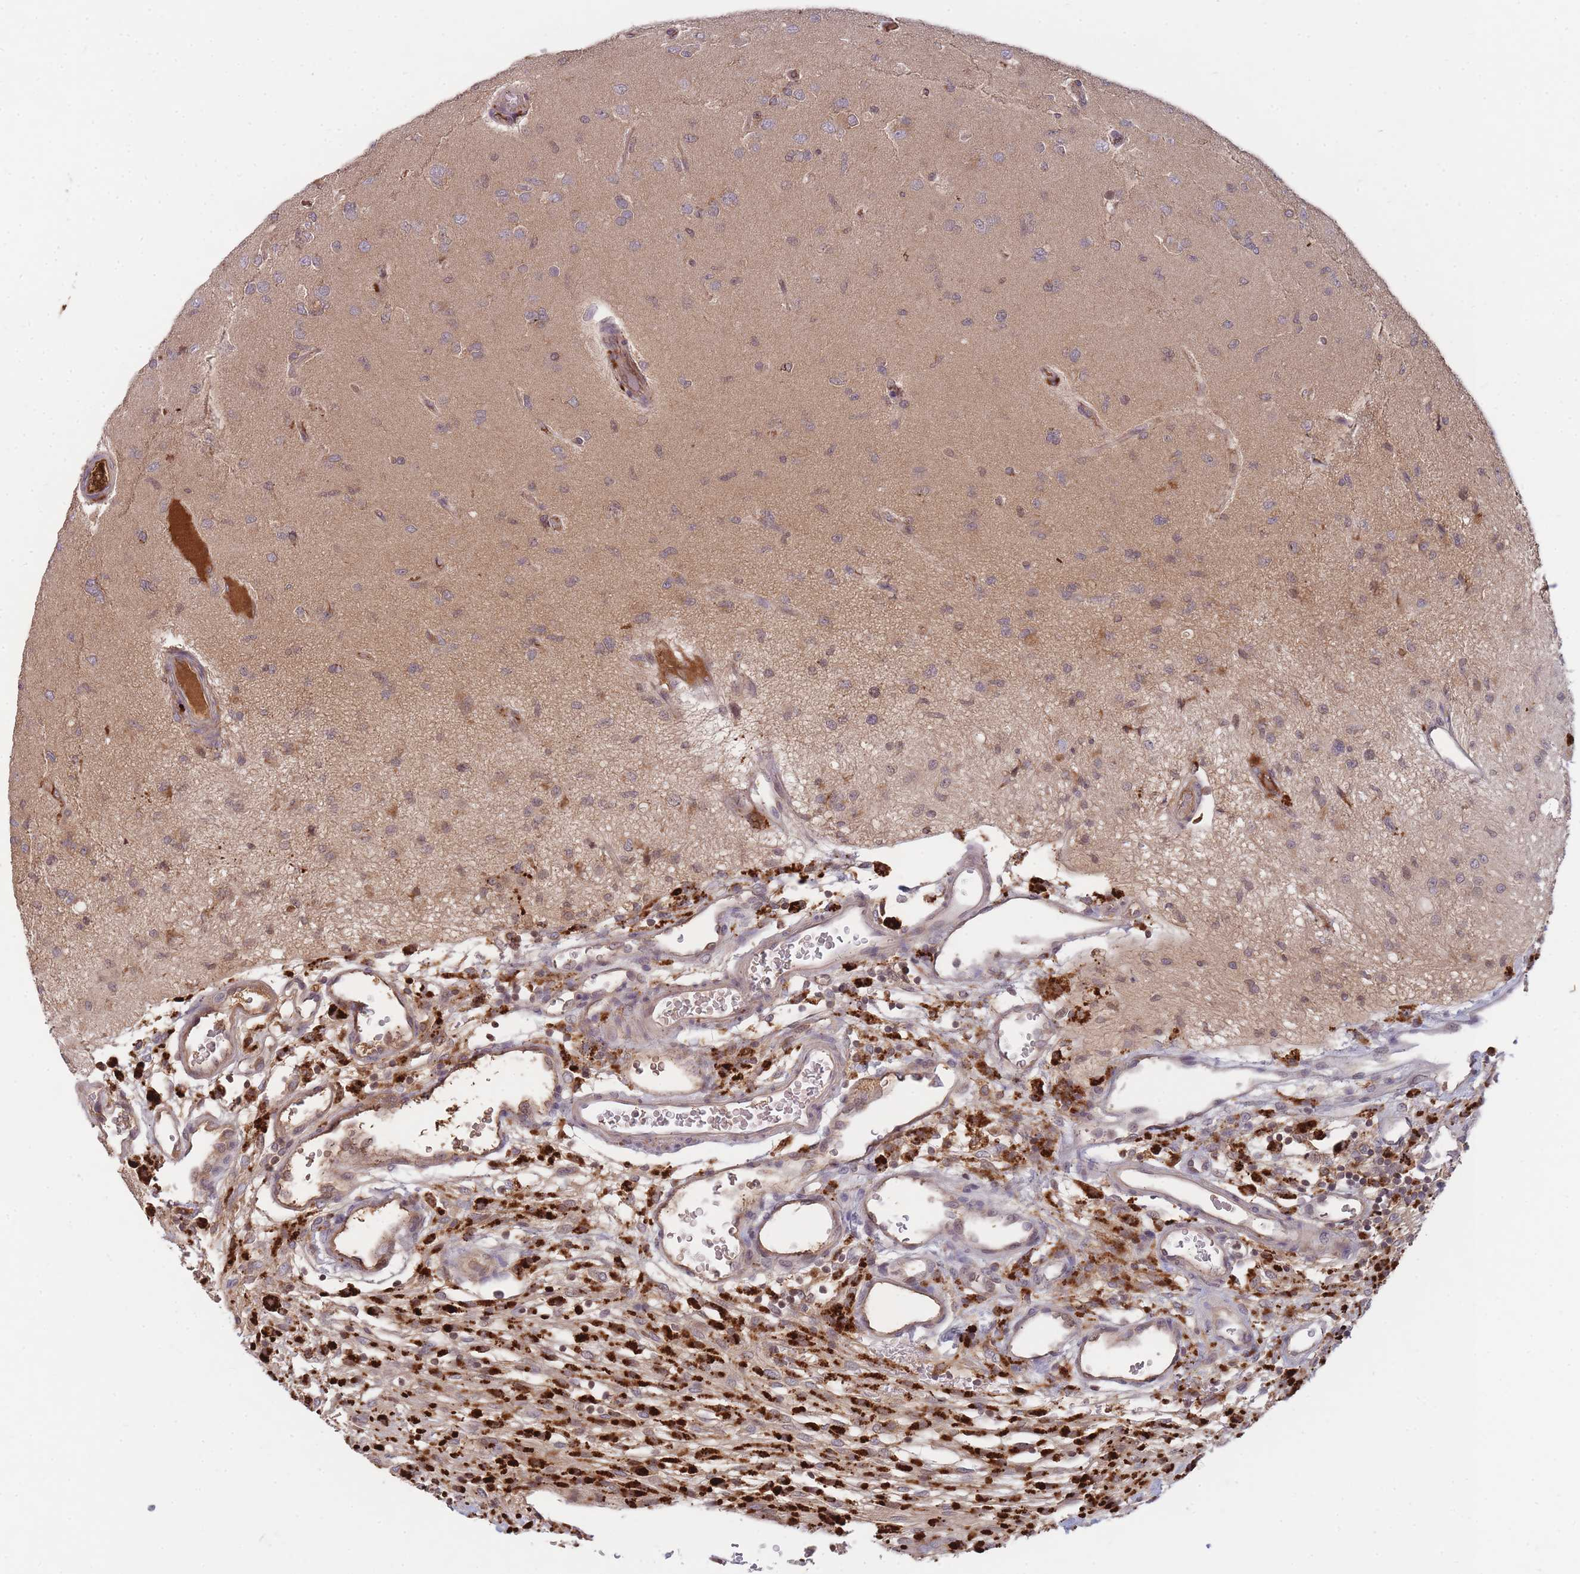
{"staining": {"intensity": "weak", "quantity": "25%-75%", "location": "cytoplasmic/membranous"}, "tissue": "glioma", "cell_type": "Tumor cells", "image_type": "cancer", "snomed": [{"axis": "morphology", "description": "Glioma, malignant, High grade"}, {"axis": "topography", "description": "Brain"}], "caption": "Glioma tissue reveals weak cytoplasmic/membranous positivity in about 25%-75% of tumor cells, visualized by immunohistochemistry. (DAB IHC with brightfield microscopy, high magnification).", "gene": "RALGDS", "patient": {"sex": "male", "age": 77}}